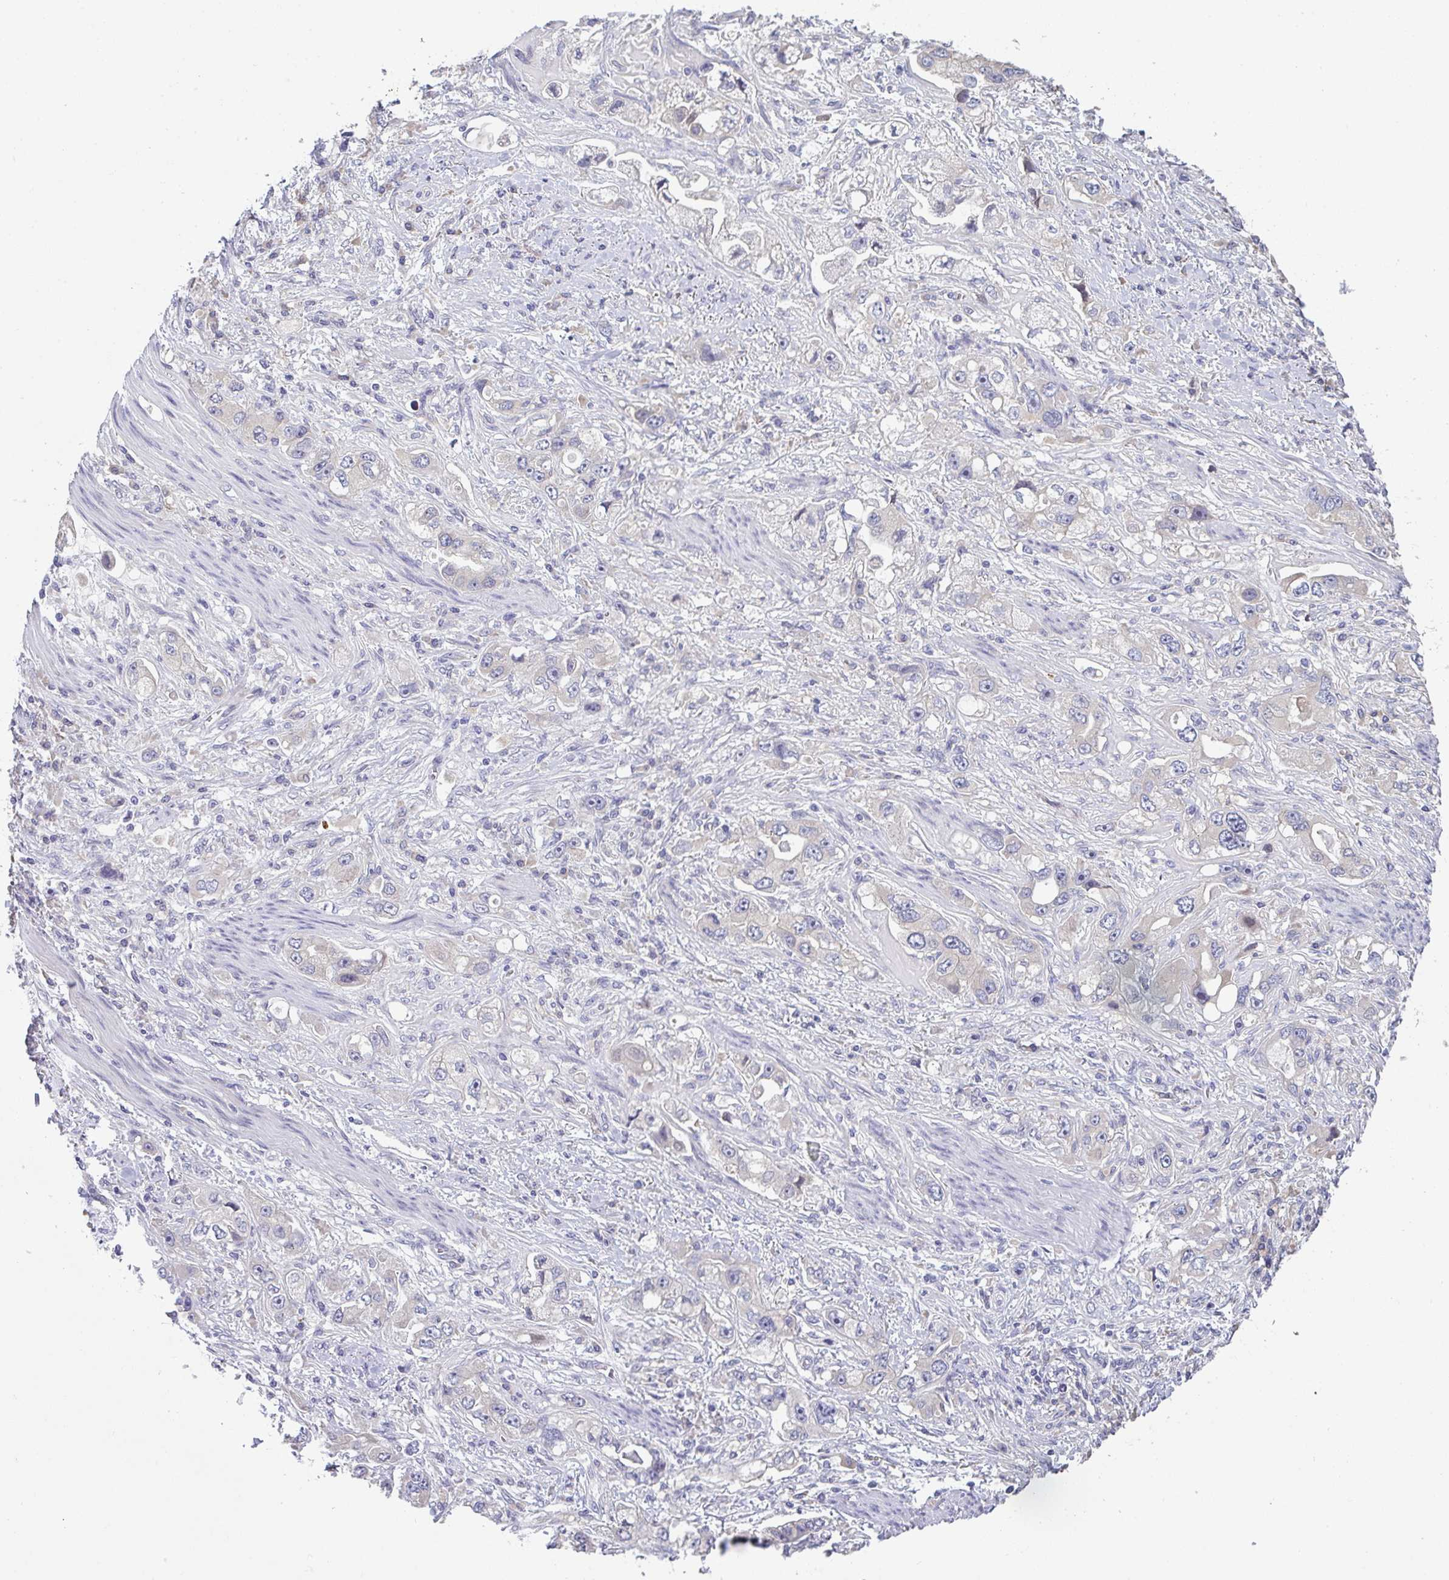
{"staining": {"intensity": "negative", "quantity": "none", "location": "none"}, "tissue": "stomach cancer", "cell_type": "Tumor cells", "image_type": "cancer", "snomed": [{"axis": "morphology", "description": "Adenocarcinoma, NOS"}, {"axis": "topography", "description": "Stomach, lower"}], "caption": "There is no significant staining in tumor cells of adenocarcinoma (stomach). Nuclei are stained in blue.", "gene": "RIOK1", "patient": {"sex": "female", "age": 93}}